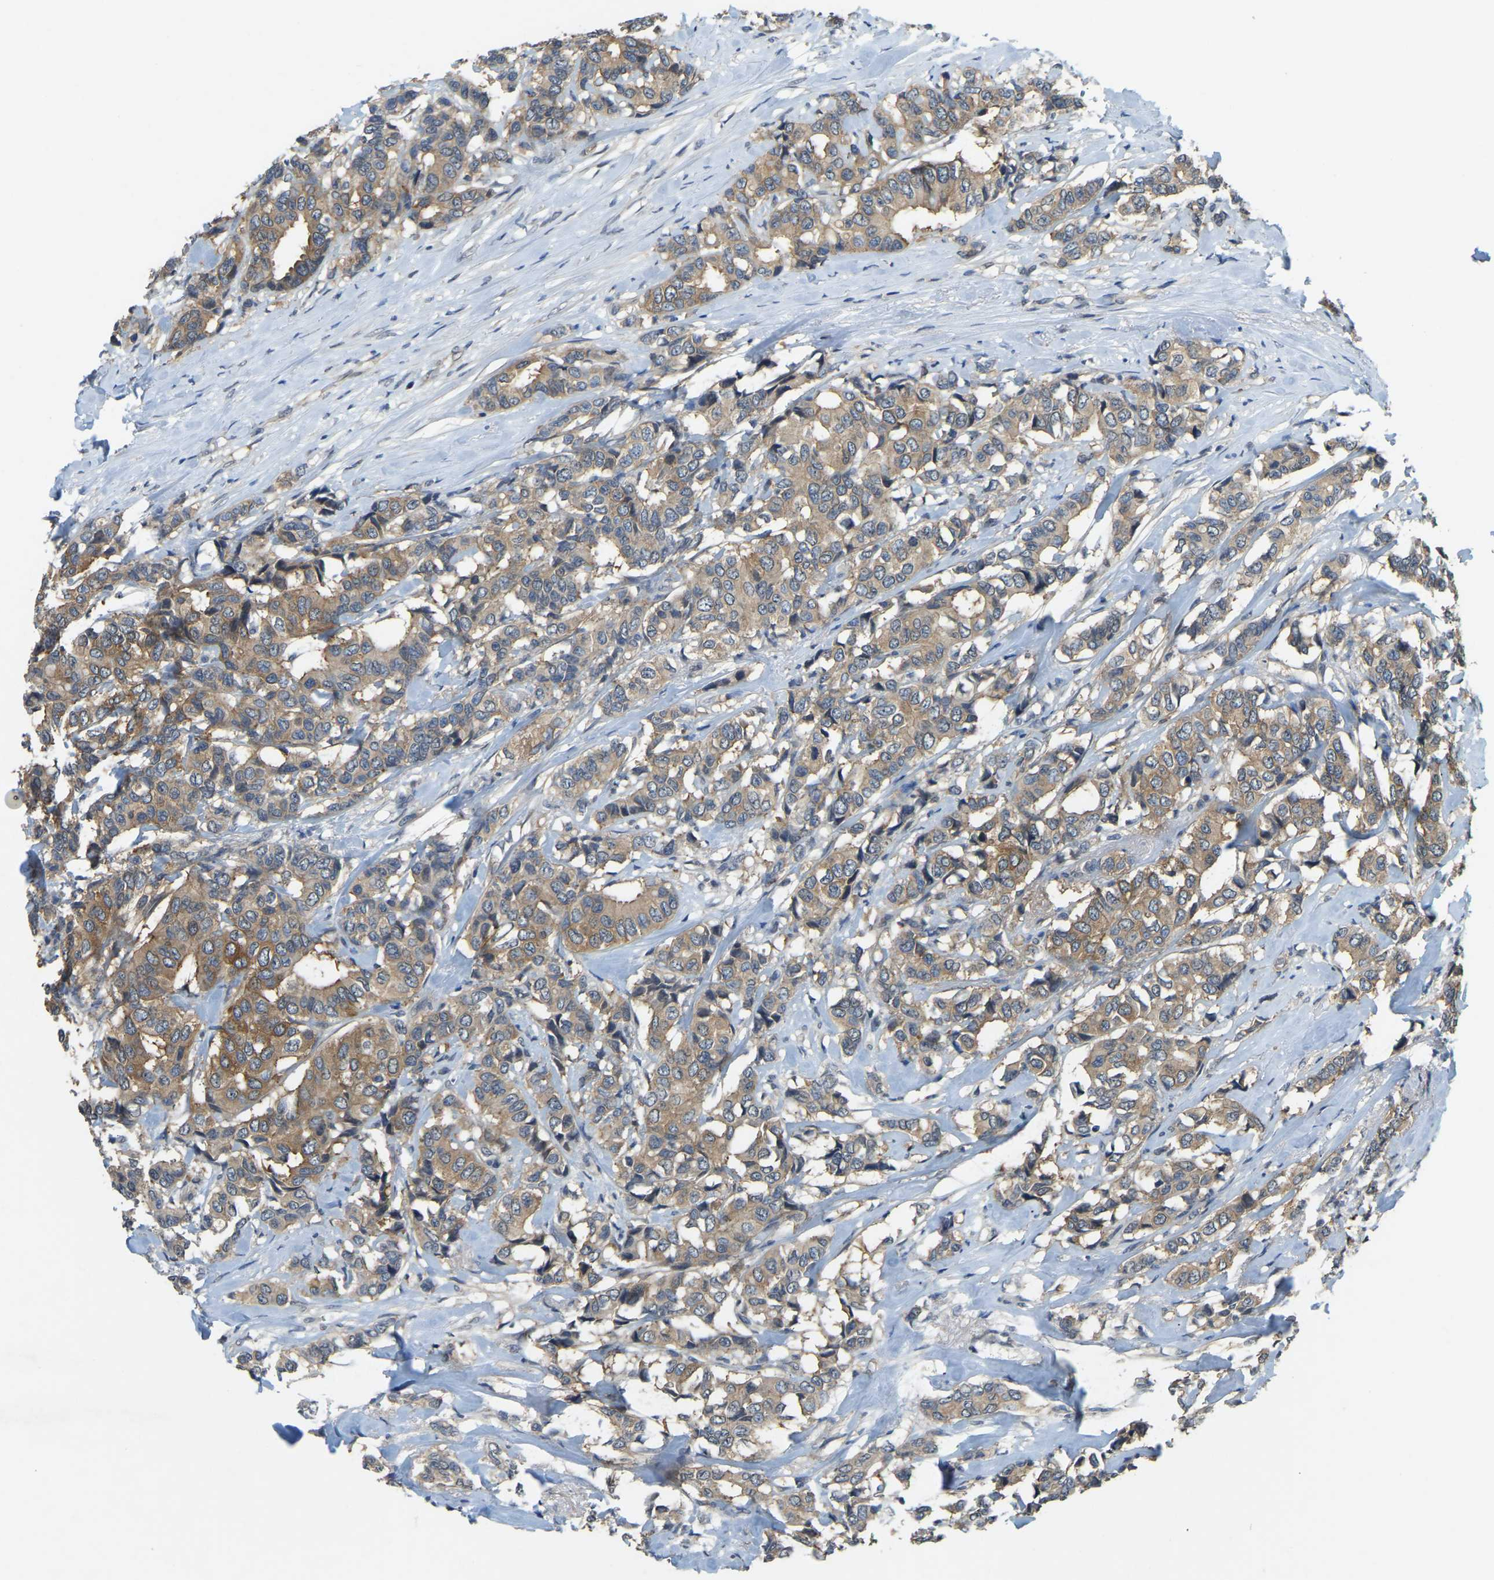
{"staining": {"intensity": "moderate", "quantity": ">75%", "location": "cytoplasmic/membranous"}, "tissue": "breast cancer", "cell_type": "Tumor cells", "image_type": "cancer", "snomed": [{"axis": "morphology", "description": "Duct carcinoma"}, {"axis": "topography", "description": "Breast"}], "caption": "Protein staining of breast intraductal carcinoma tissue reveals moderate cytoplasmic/membranous staining in approximately >75% of tumor cells.", "gene": "AHNAK", "patient": {"sex": "female", "age": 87}}